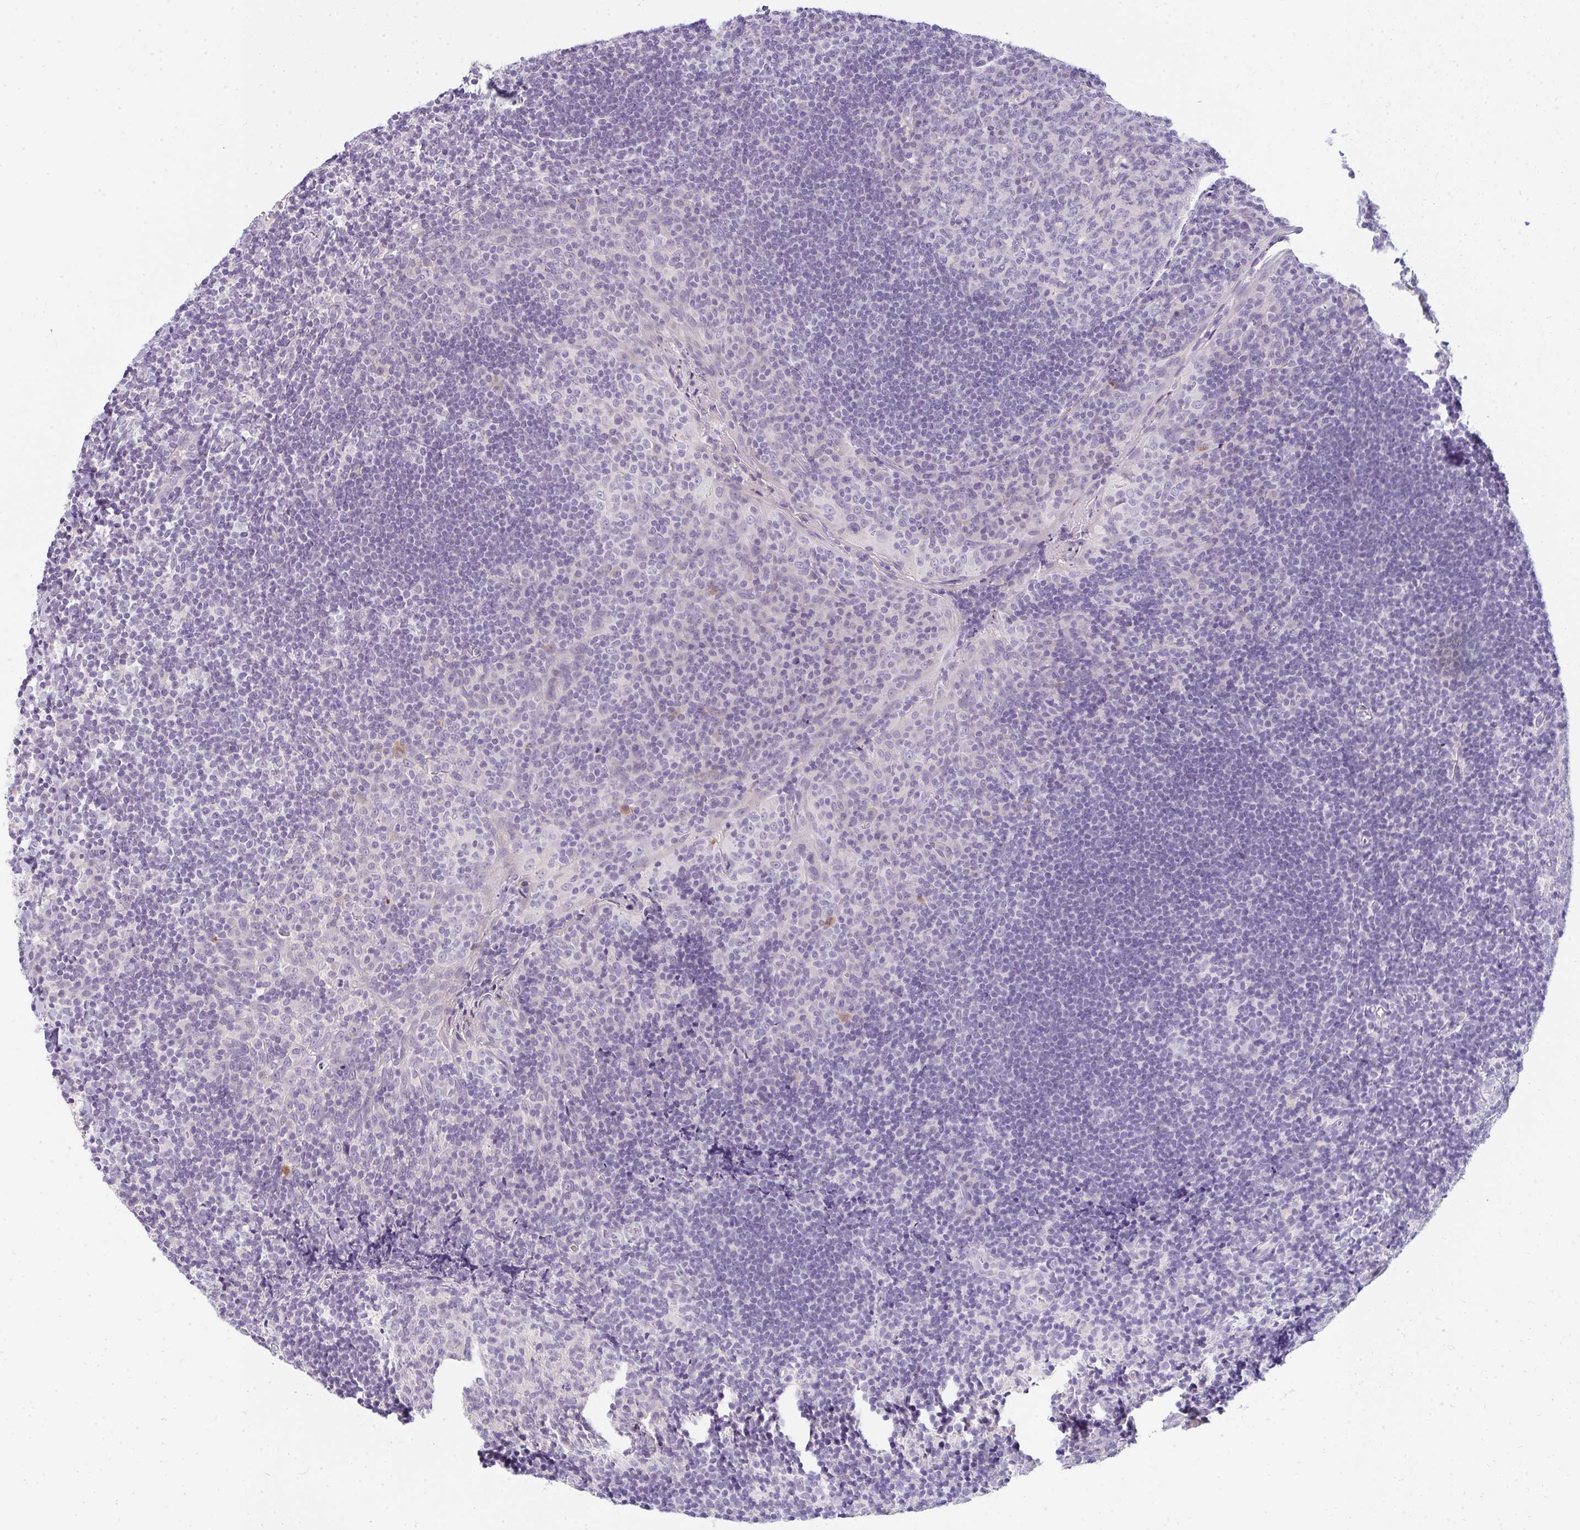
{"staining": {"intensity": "negative", "quantity": "none", "location": "none"}, "tissue": "tonsil", "cell_type": "Germinal center cells", "image_type": "normal", "snomed": [{"axis": "morphology", "description": "Normal tissue, NOS"}, {"axis": "topography", "description": "Tonsil"}], "caption": "This is a image of IHC staining of unremarkable tonsil, which shows no positivity in germinal center cells.", "gene": "PPP1R3G", "patient": {"sex": "male", "age": 17}}